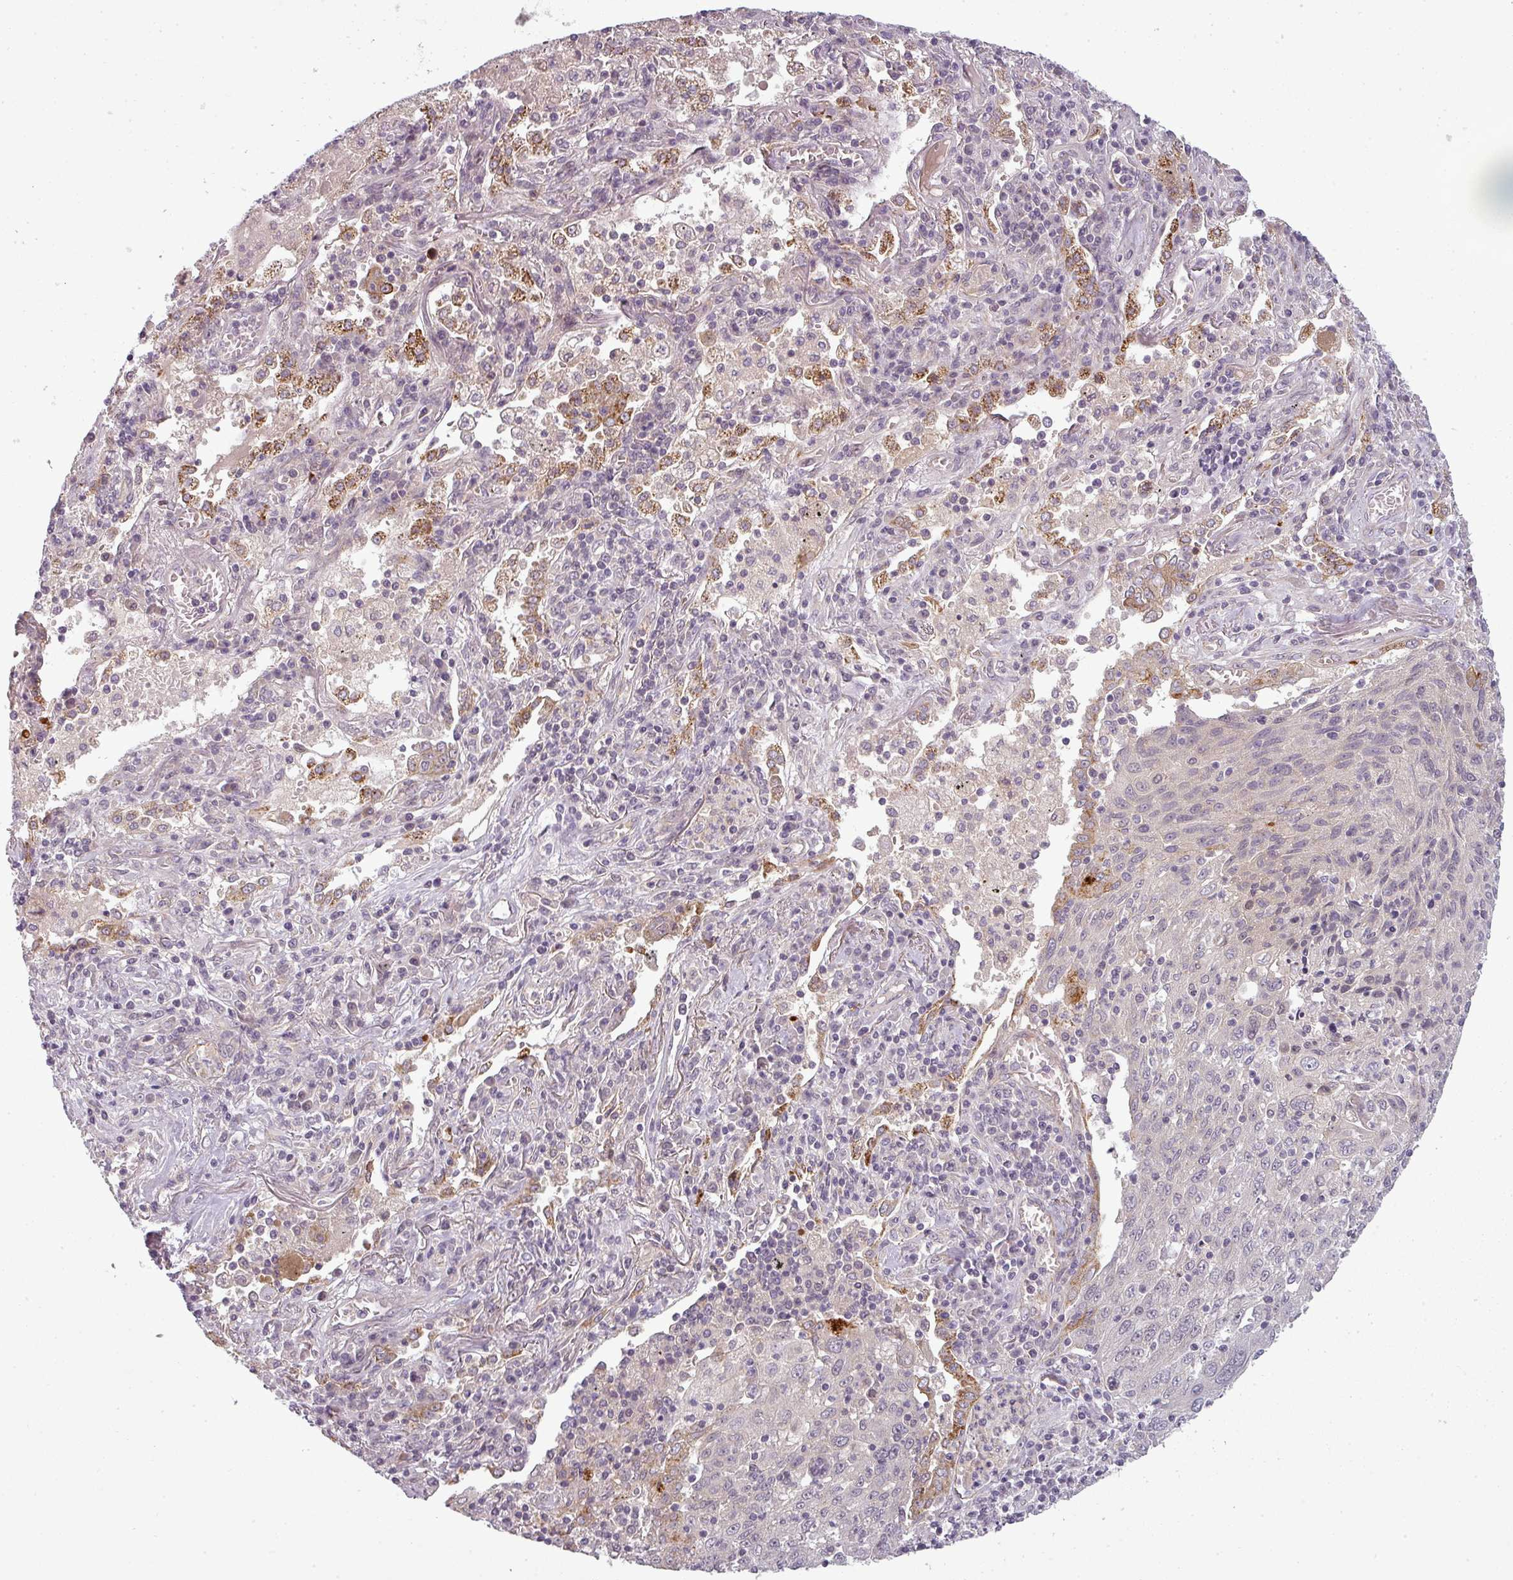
{"staining": {"intensity": "negative", "quantity": "none", "location": "none"}, "tissue": "lung cancer", "cell_type": "Tumor cells", "image_type": "cancer", "snomed": [{"axis": "morphology", "description": "Squamous cell carcinoma, NOS"}, {"axis": "topography", "description": "Lung"}], "caption": "Human lung squamous cell carcinoma stained for a protein using IHC reveals no staining in tumor cells.", "gene": "SLC16A9", "patient": {"sex": "female", "age": 66}}